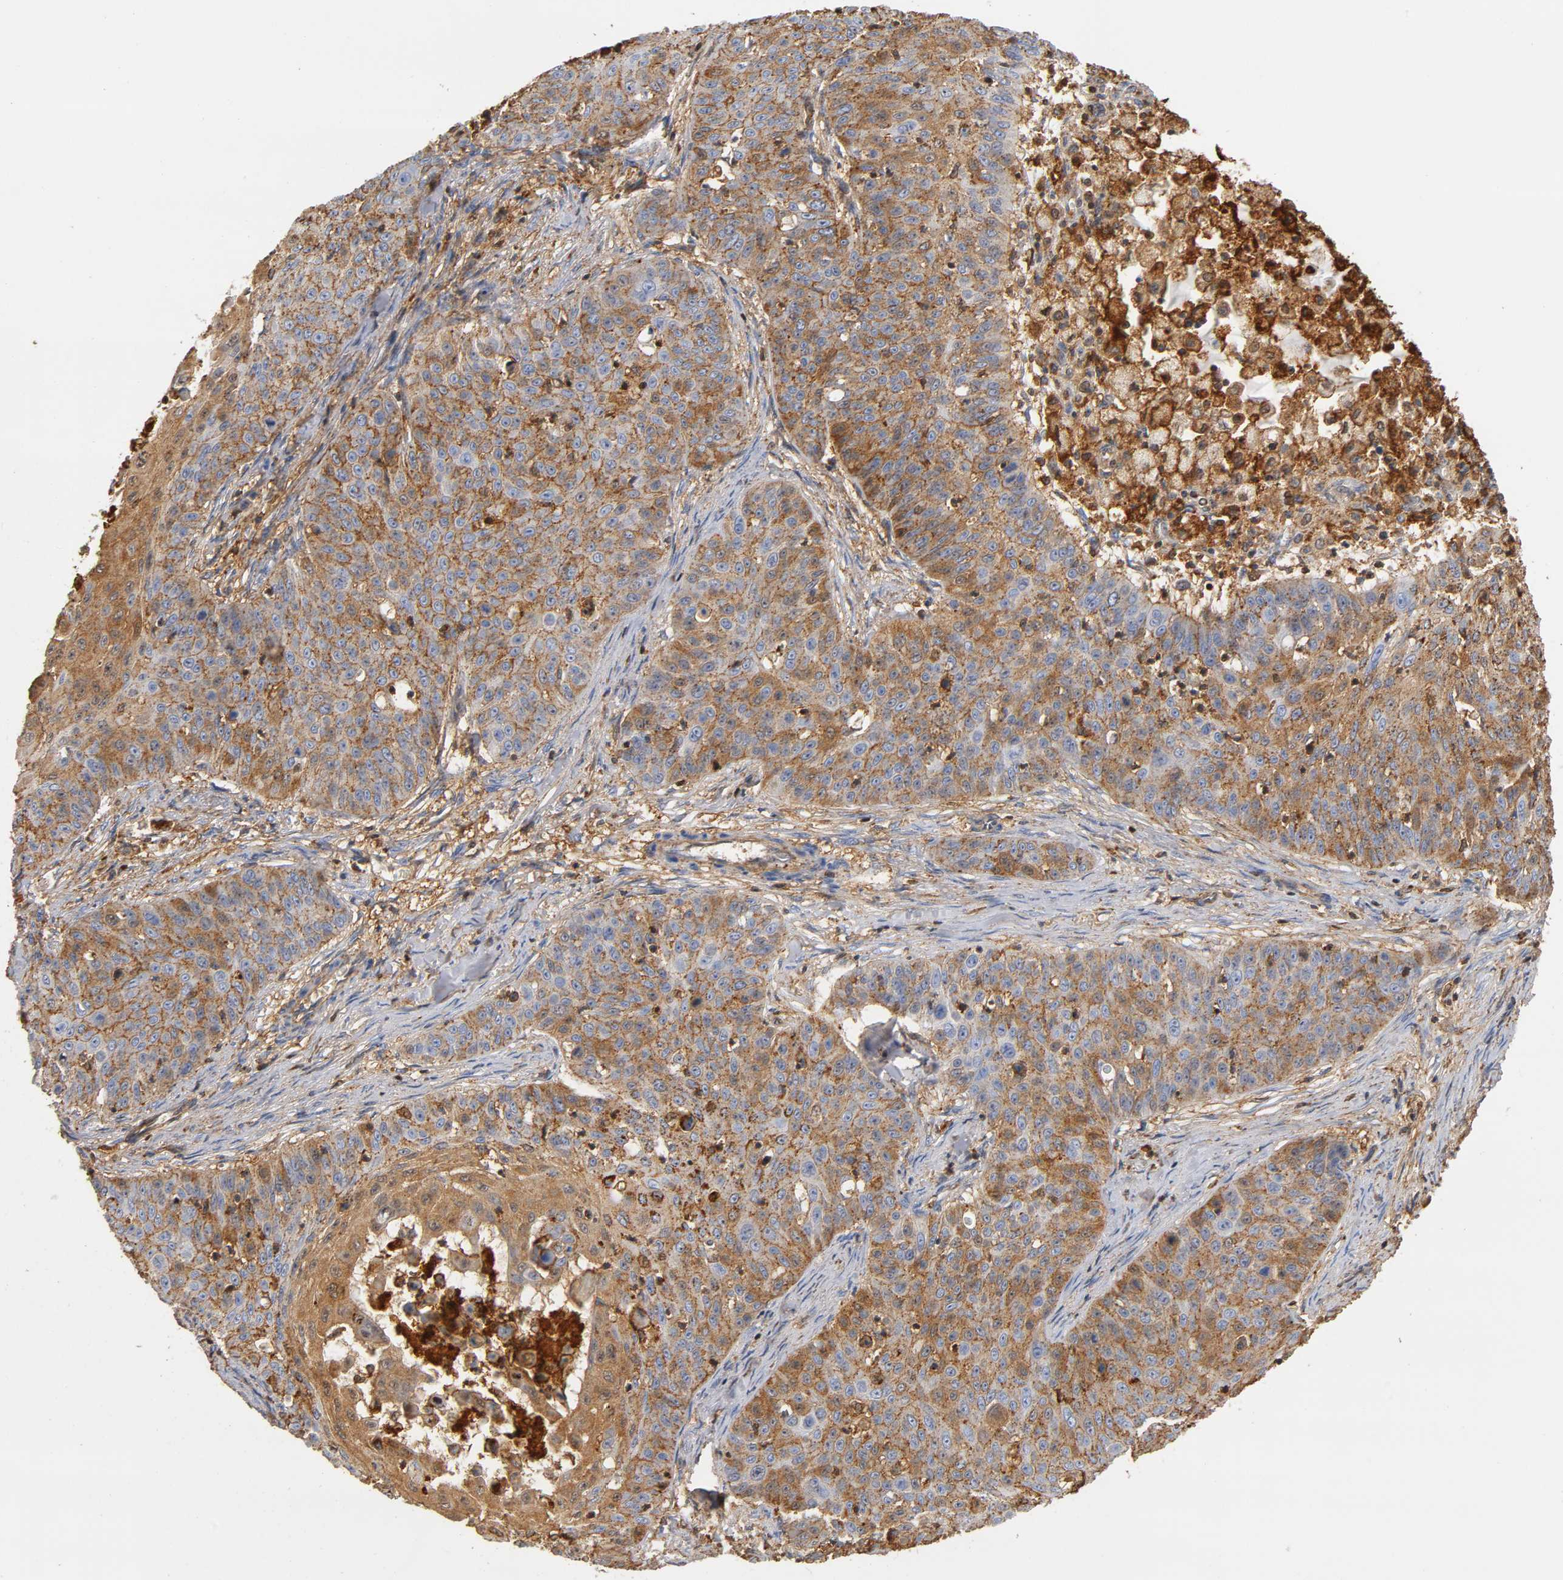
{"staining": {"intensity": "moderate", "quantity": ">75%", "location": "cytoplasmic/membranous"}, "tissue": "skin cancer", "cell_type": "Tumor cells", "image_type": "cancer", "snomed": [{"axis": "morphology", "description": "Squamous cell carcinoma, NOS"}, {"axis": "topography", "description": "Skin"}], "caption": "Protein expression analysis of human skin squamous cell carcinoma reveals moderate cytoplasmic/membranous staining in about >75% of tumor cells. Using DAB (3,3'-diaminobenzidine) (brown) and hematoxylin (blue) stains, captured at high magnification using brightfield microscopy.", "gene": "ANXA11", "patient": {"sex": "male", "age": 82}}